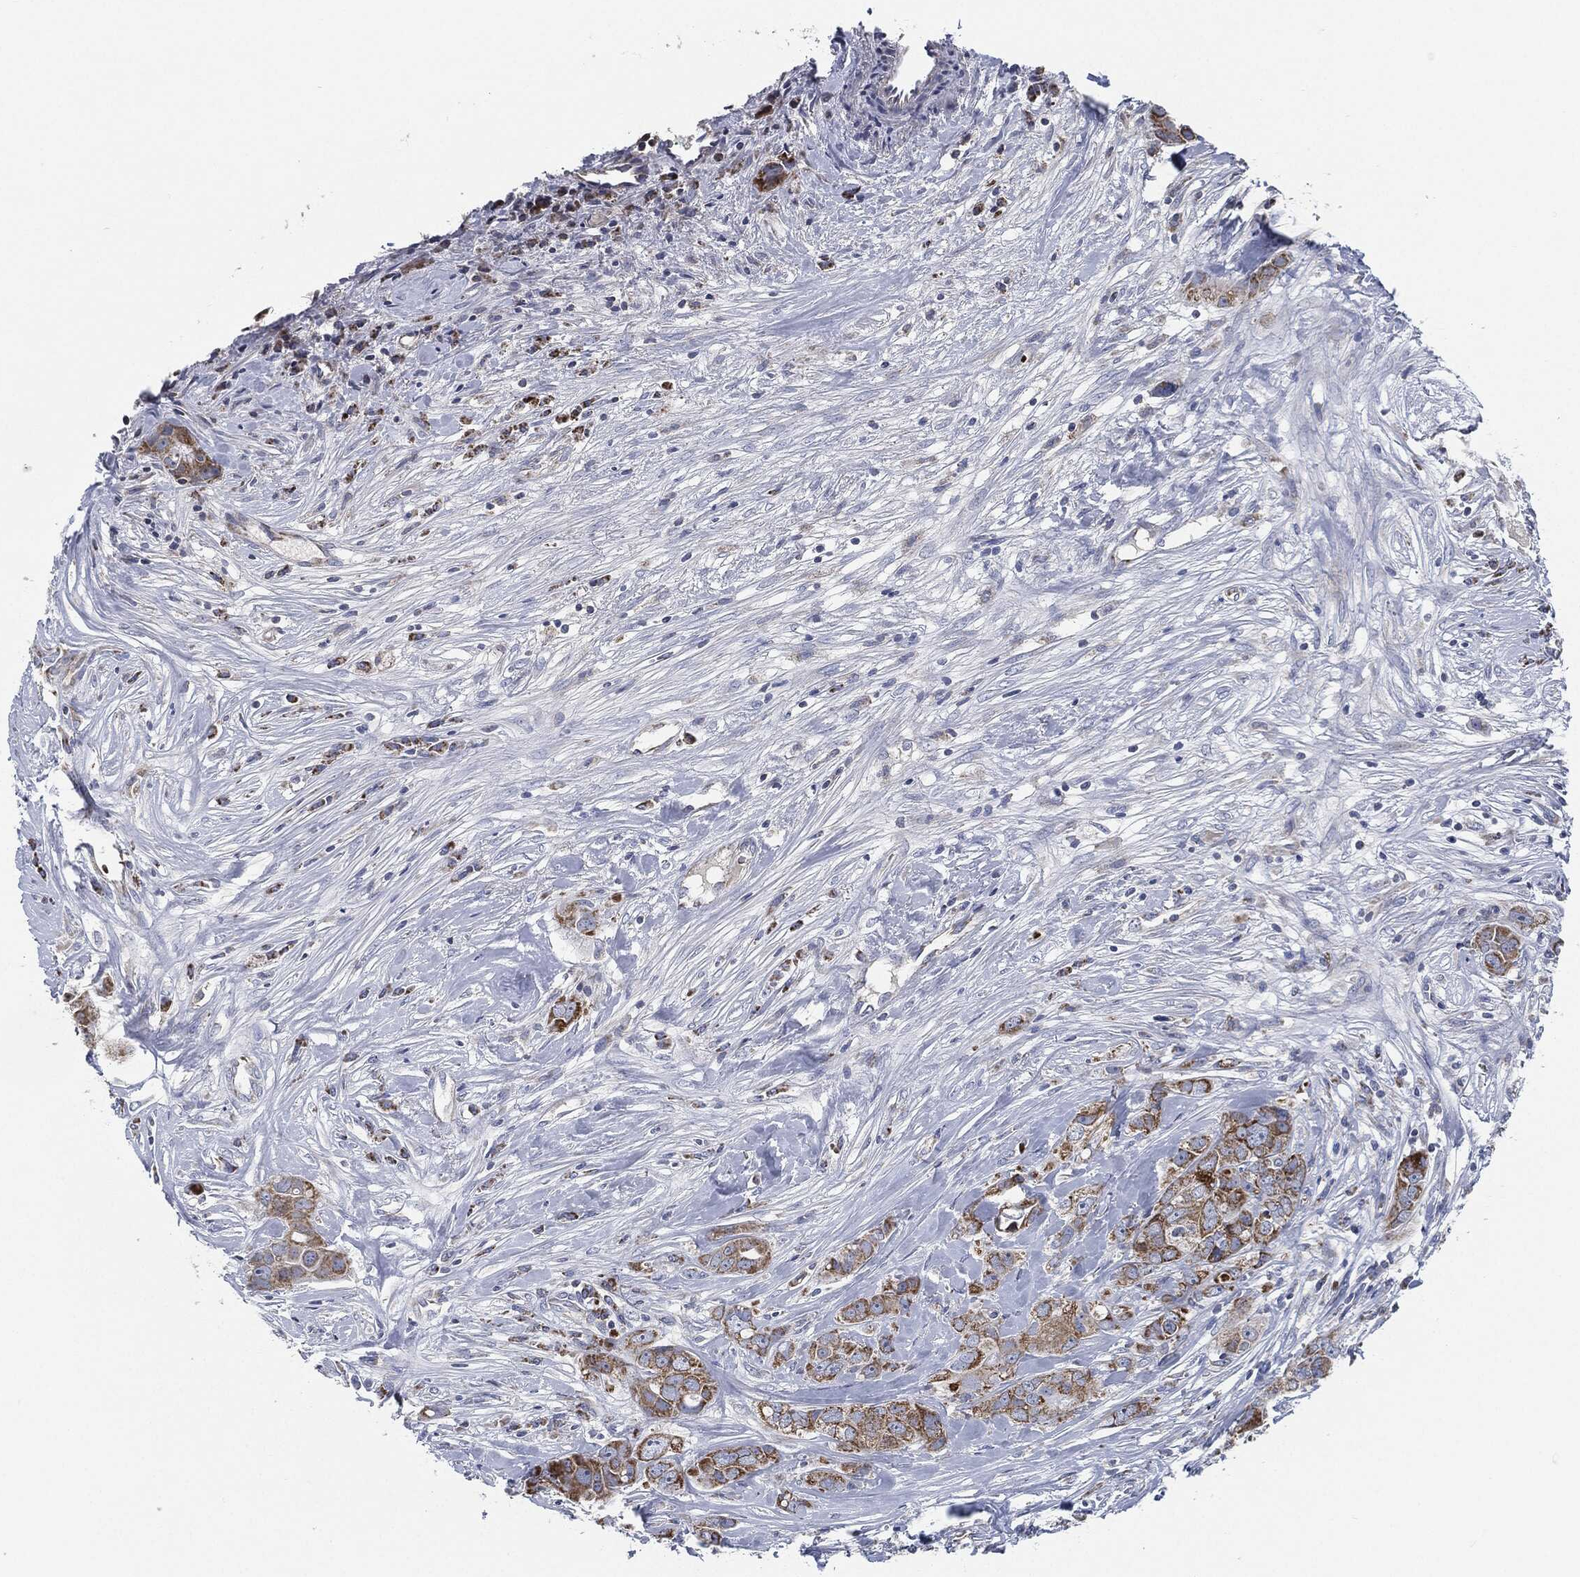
{"staining": {"intensity": "moderate", "quantity": "25%-75%", "location": "cytoplasmic/membranous"}, "tissue": "breast cancer", "cell_type": "Tumor cells", "image_type": "cancer", "snomed": [{"axis": "morphology", "description": "Duct carcinoma"}, {"axis": "topography", "description": "Breast"}], "caption": "The photomicrograph displays a brown stain indicating the presence of a protein in the cytoplasmic/membranous of tumor cells in infiltrating ductal carcinoma (breast). The protein of interest is stained brown, and the nuclei are stained in blue (DAB (3,3'-diaminobenzidine) IHC with brightfield microscopy, high magnification).", "gene": "SIGLEC9", "patient": {"sex": "female", "age": 43}}